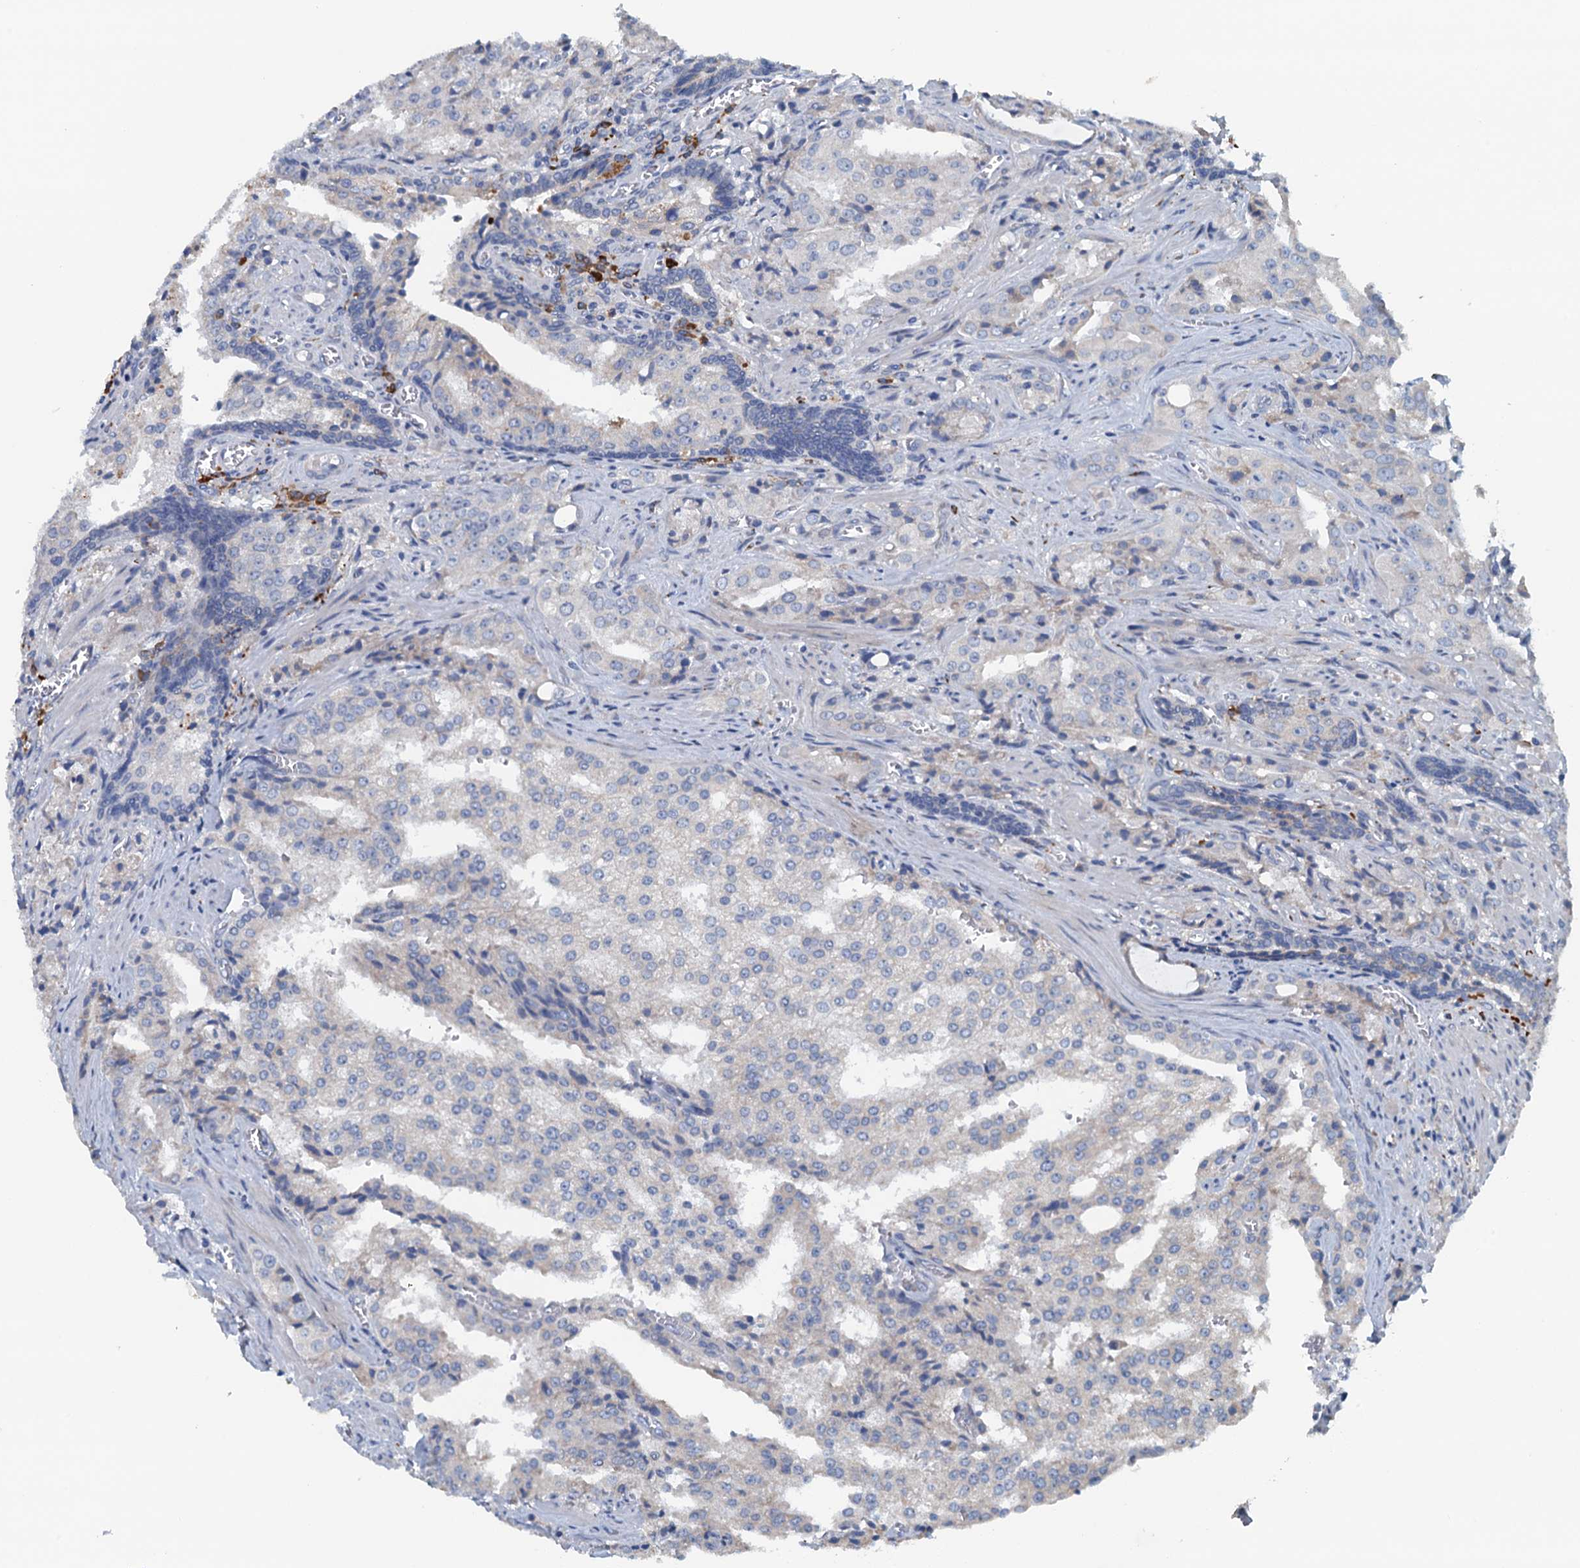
{"staining": {"intensity": "negative", "quantity": "none", "location": "none"}, "tissue": "prostate cancer", "cell_type": "Tumor cells", "image_type": "cancer", "snomed": [{"axis": "morphology", "description": "Adenocarcinoma, High grade"}, {"axis": "topography", "description": "Prostate"}], "caption": "Immunohistochemistry (IHC) of prostate cancer reveals no positivity in tumor cells.", "gene": "CBLIF", "patient": {"sex": "male", "age": 68}}